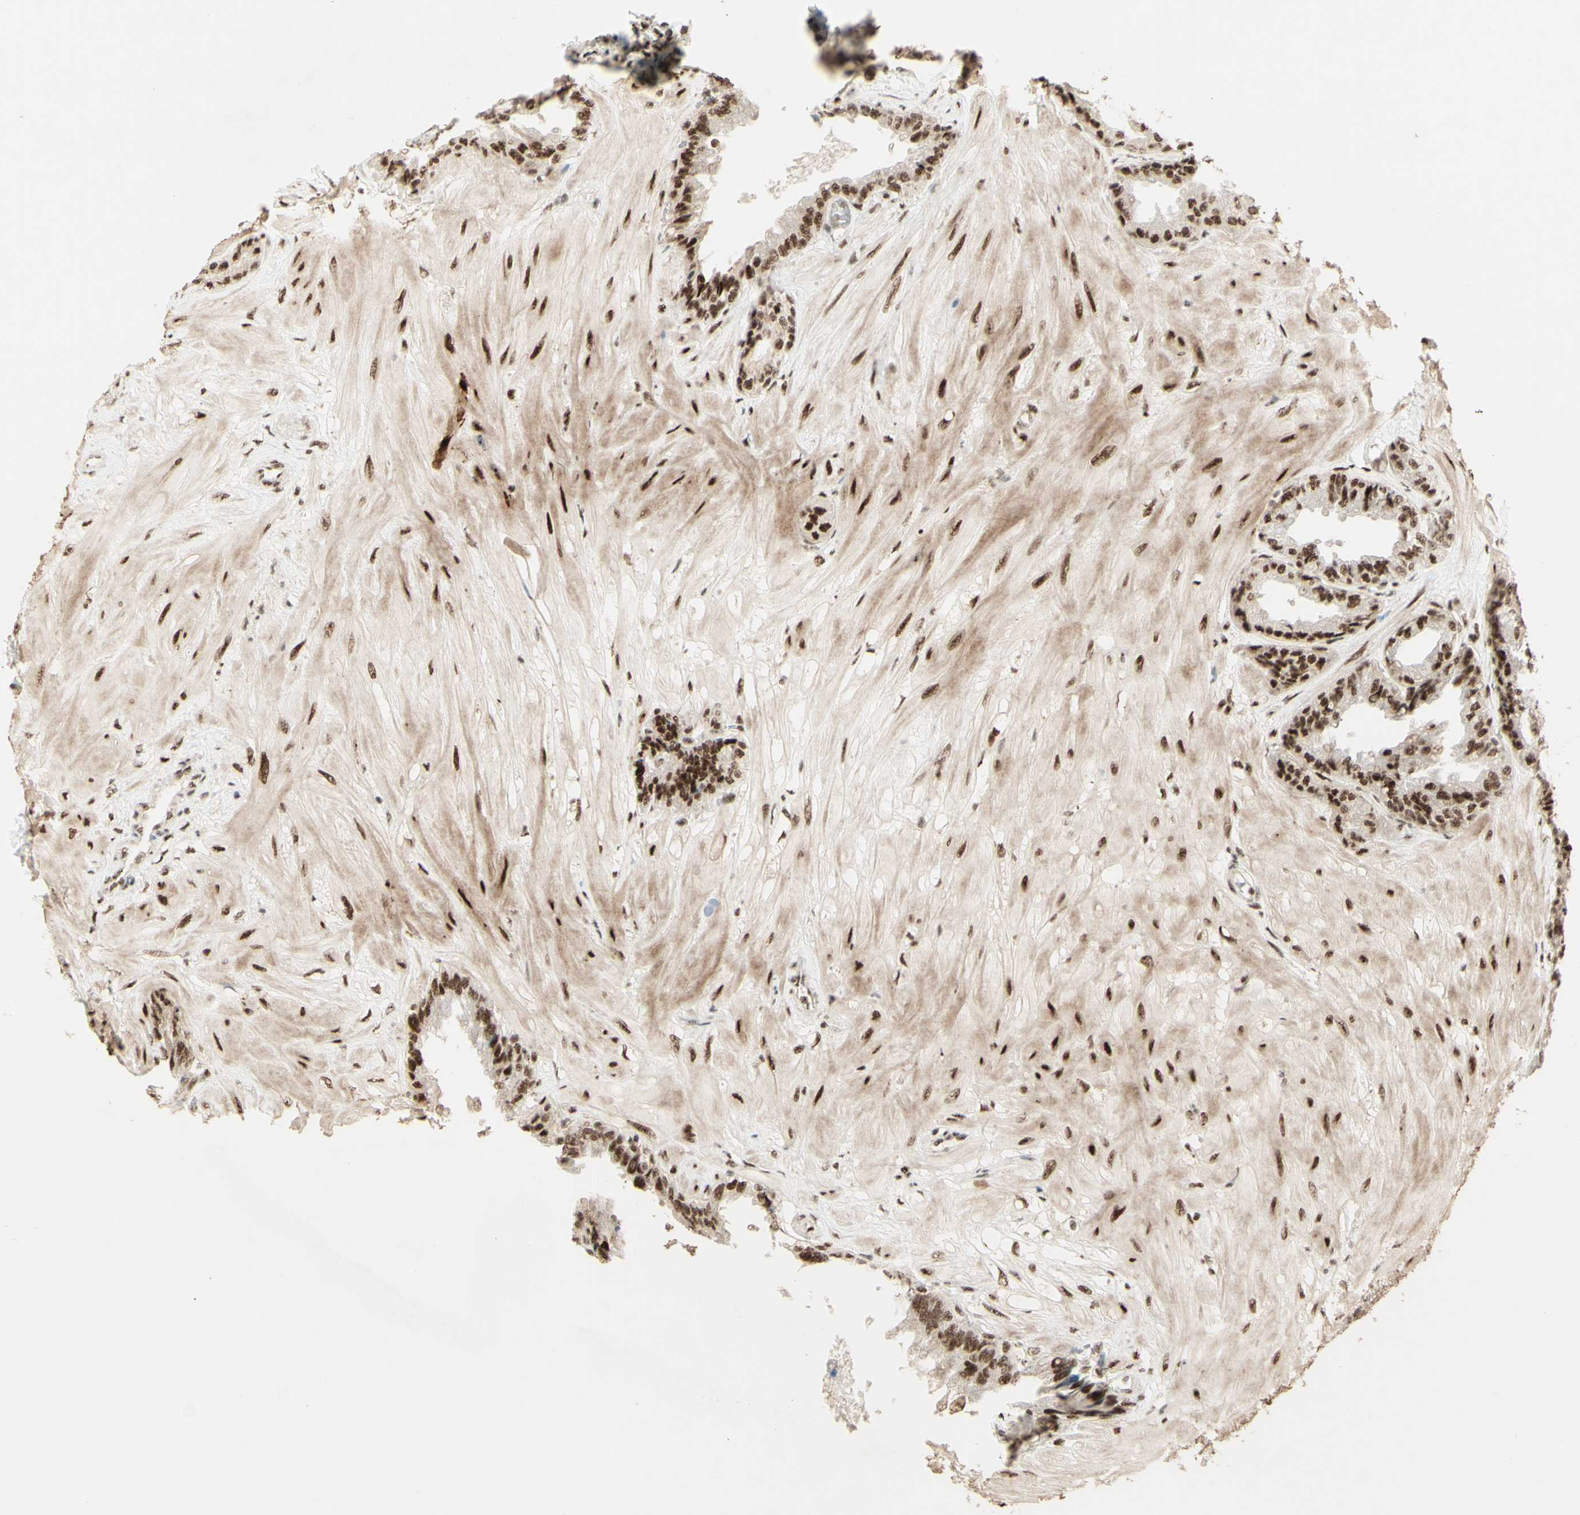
{"staining": {"intensity": "strong", "quantity": ">75%", "location": "nuclear"}, "tissue": "seminal vesicle", "cell_type": "Glandular cells", "image_type": "normal", "snomed": [{"axis": "morphology", "description": "Normal tissue, NOS"}, {"axis": "topography", "description": "Seminal veicle"}], "caption": "Immunohistochemistry (IHC) image of benign seminal vesicle stained for a protein (brown), which exhibits high levels of strong nuclear positivity in approximately >75% of glandular cells.", "gene": "DHX9", "patient": {"sex": "male", "age": 46}}